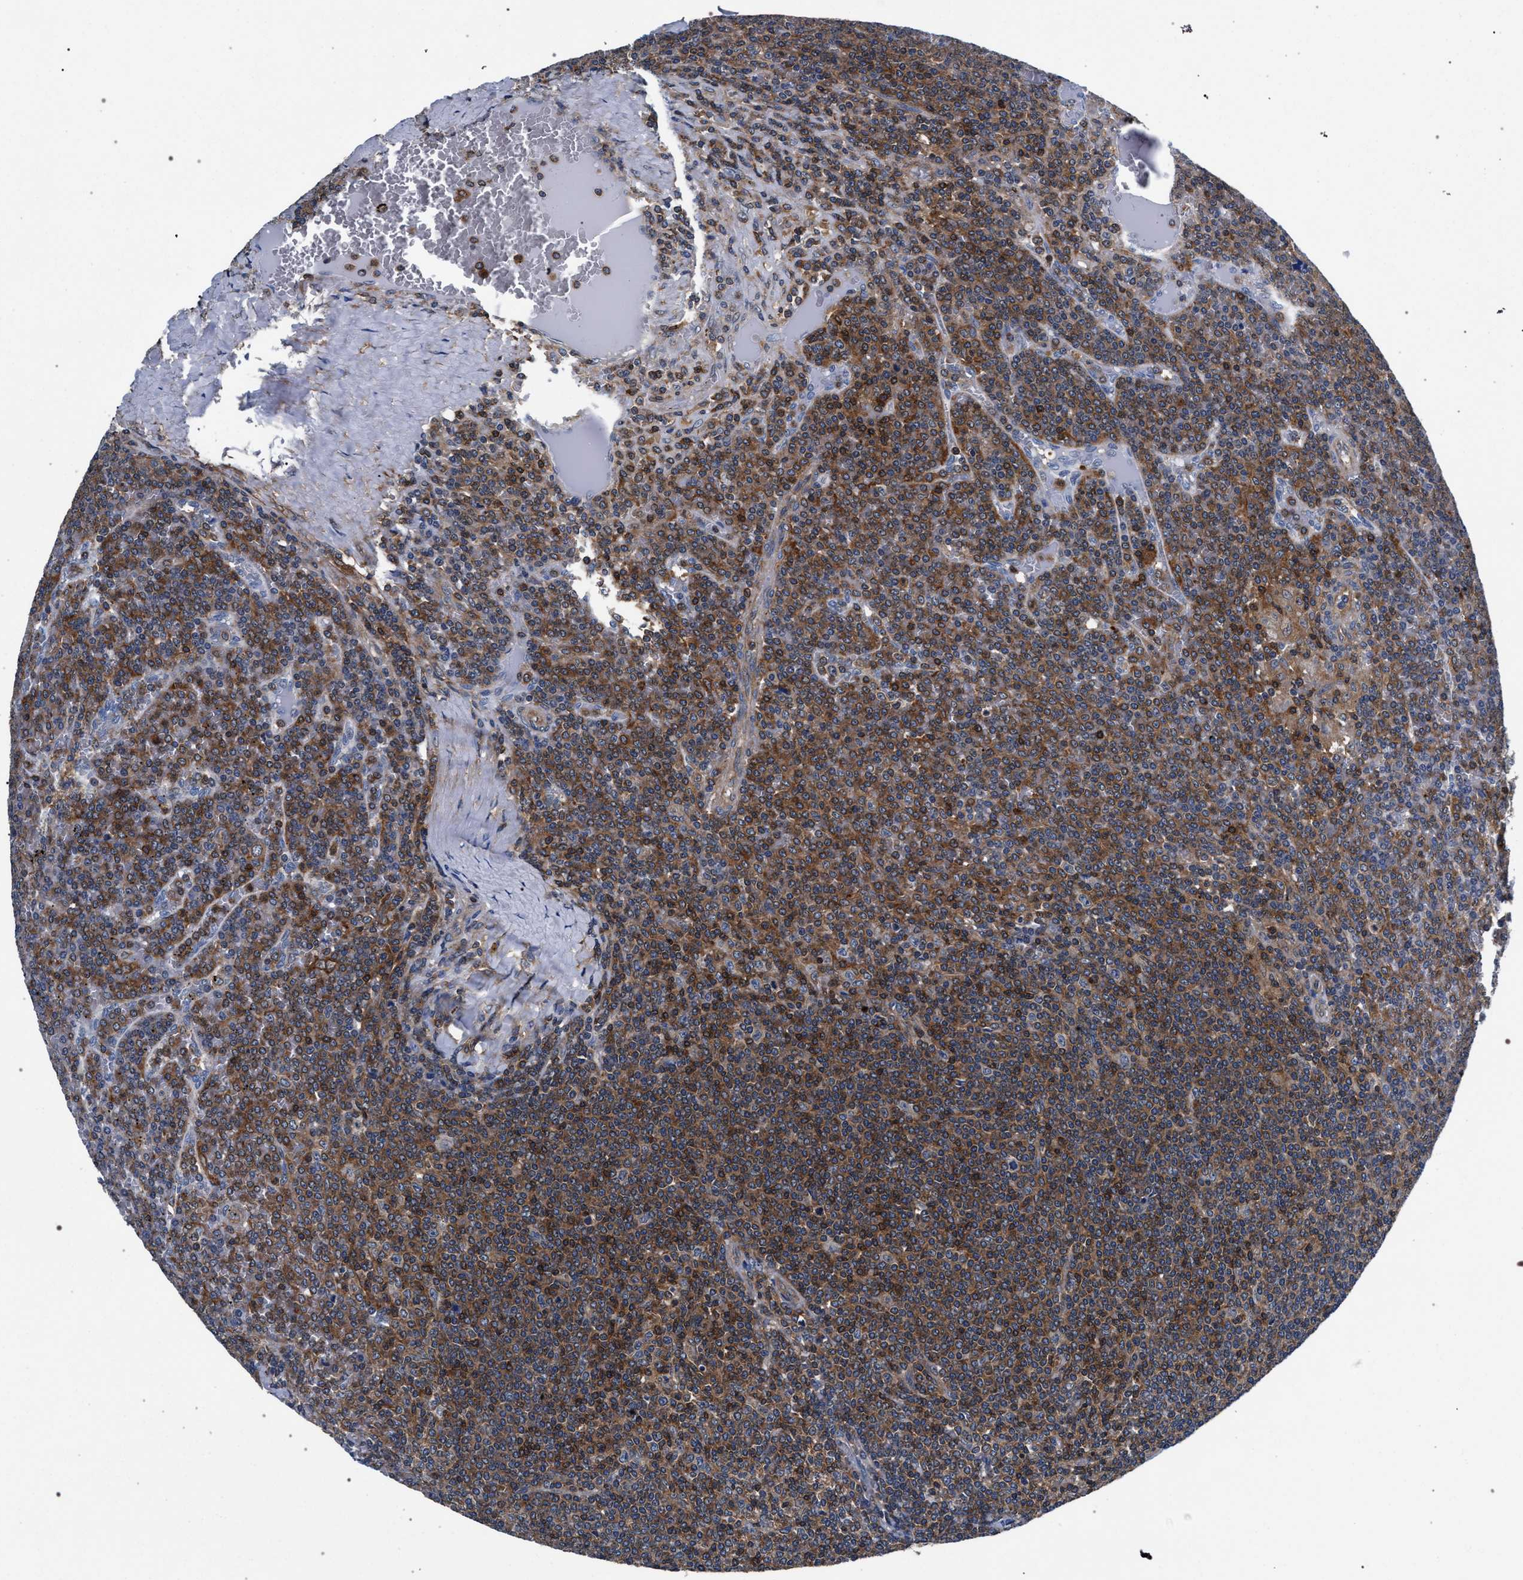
{"staining": {"intensity": "moderate", "quantity": ">75%", "location": "cytoplasmic/membranous"}, "tissue": "lymphoma", "cell_type": "Tumor cells", "image_type": "cancer", "snomed": [{"axis": "morphology", "description": "Malignant lymphoma, non-Hodgkin's type, Low grade"}, {"axis": "topography", "description": "Spleen"}], "caption": "A brown stain labels moderate cytoplasmic/membranous positivity of a protein in human low-grade malignant lymphoma, non-Hodgkin's type tumor cells. (DAB IHC with brightfield microscopy, high magnification).", "gene": "LASP1", "patient": {"sex": "female", "age": 19}}